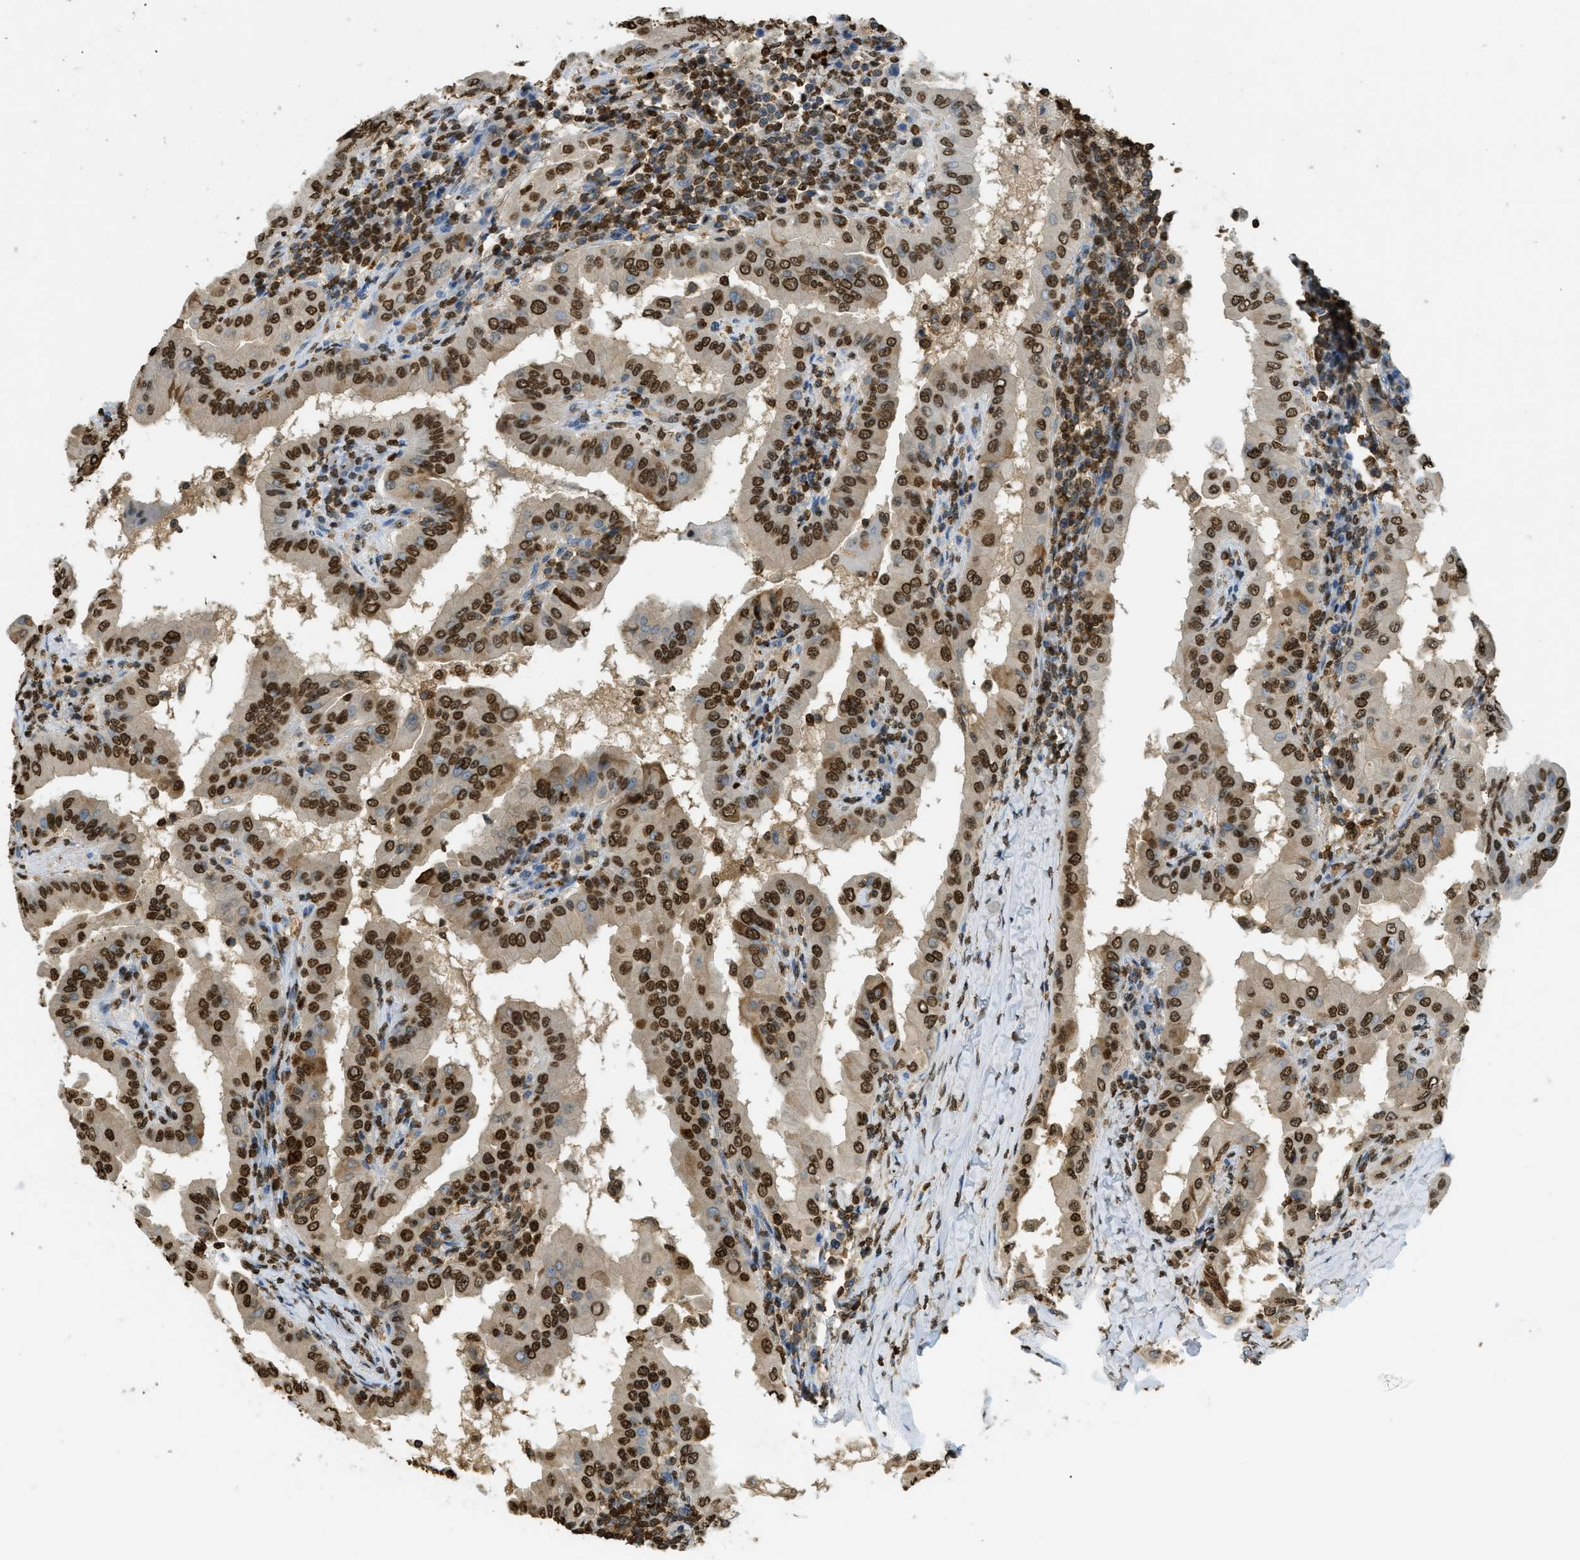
{"staining": {"intensity": "strong", "quantity": ">75%", "location": "nuclear"}, "tissue": "thyroid cancer", "cell_type": "Tumor cells", "image_type": "cancer", "snomed": [{"axis": "morphology", "description": "Papillary adenocarcinoma, NOS"}, {"axis": "topography", "description": "Thyroid gland"}], "caption": "IHC (DAB (3,3'-diaminobenzidine)) staining of thyroid papillary adenocarcinoma displays strong nuclear protein positivity in approximately >75% of tumor cells.", "gene": "NR5A2", "patient": {"sex": "male", "age": 33}}